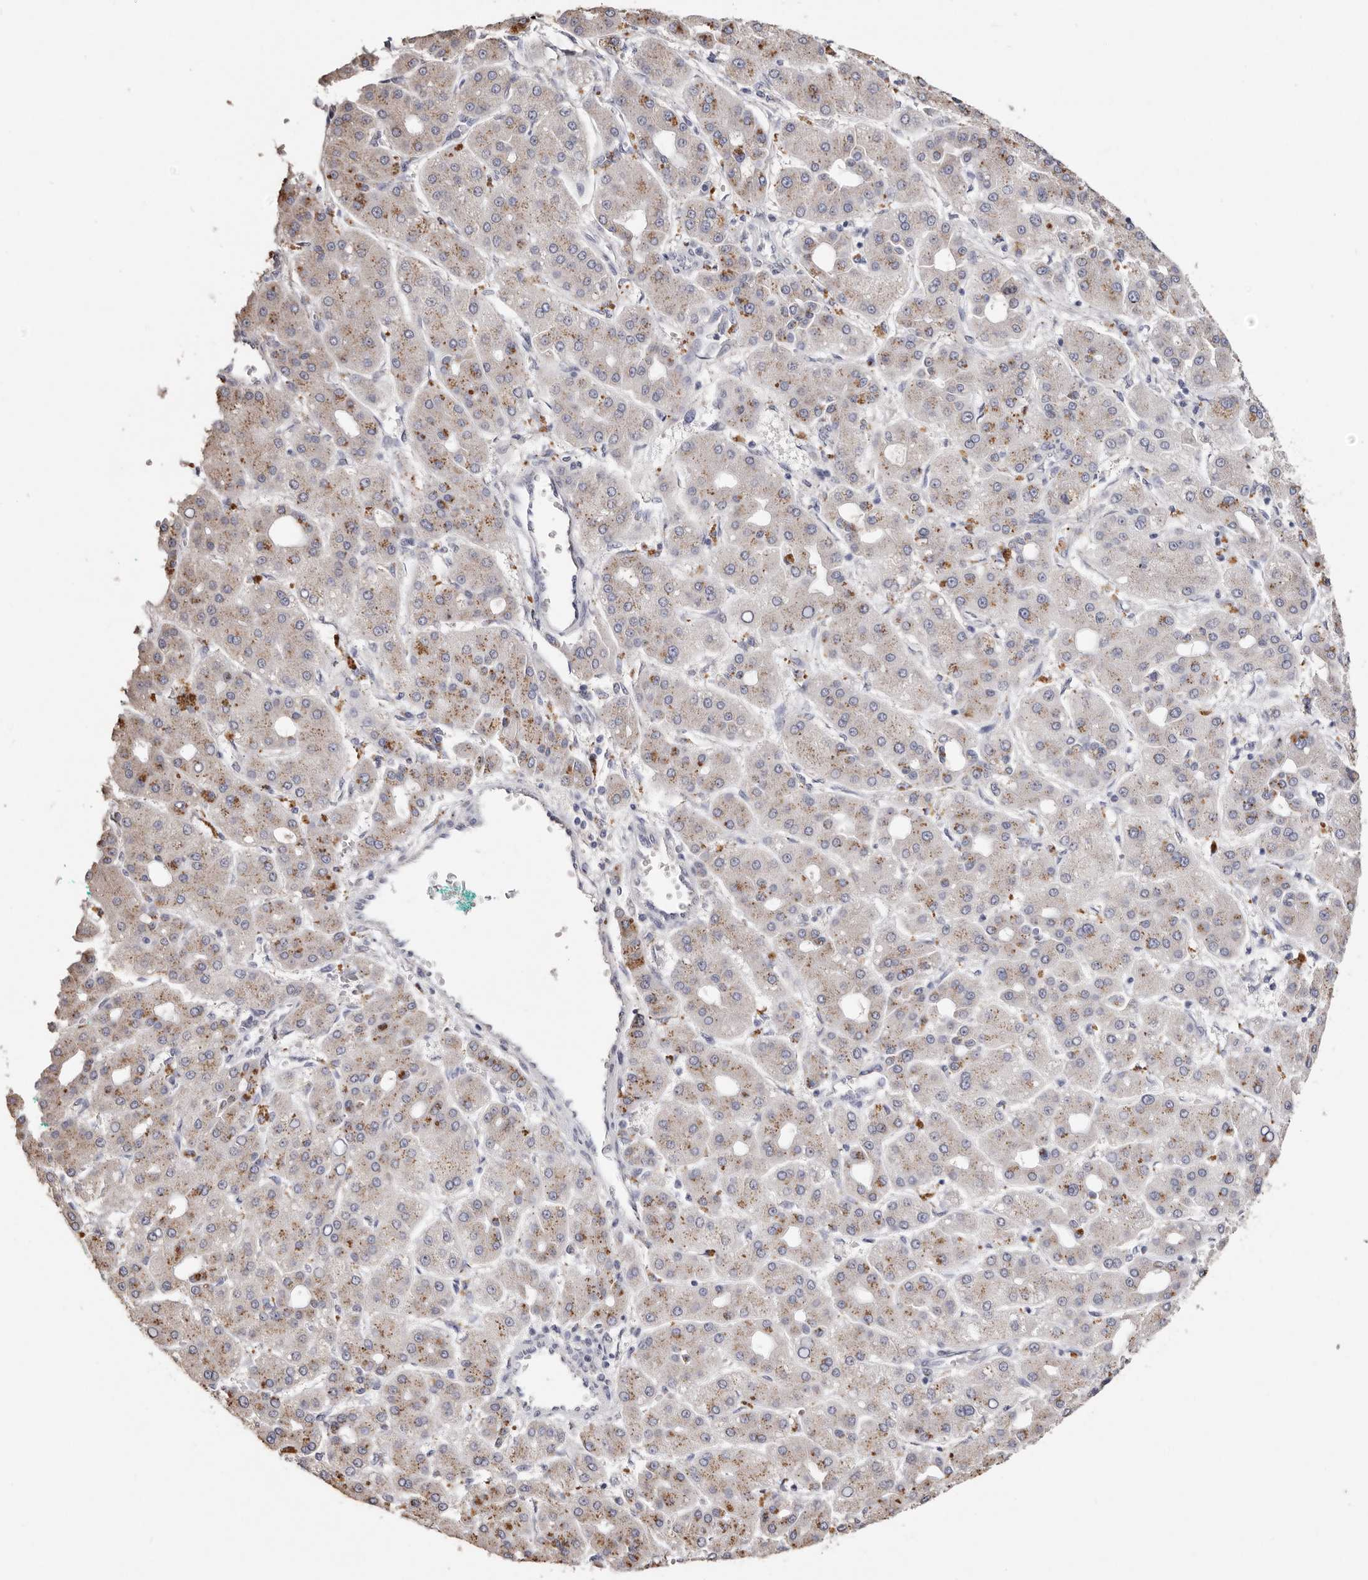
{"staining": {"intensity": "moderate", "quantity": "25%-75%", "location": "cytoplasmic/membranous"}, "tissue": "liver cancer", "cell_type": "Tumor cells", "image_type": "cancer", "snomed": [{"axis": "morphology", "description": "Carcinoma, Hepatocellular, NOS"}, {"axis": "topography", "description": "Liver"}], "caption": "DAB (3,3'-diaminobenzidine) immunohistochemical staining of hepatocellular carcinoma (liver) demonstrates moderate cytoplasmic/membranous protein staining in approximately 25%-75% of tumor cells.", "gene": "LGALS7B", "patient": {"sex": "male", "age": 65}}